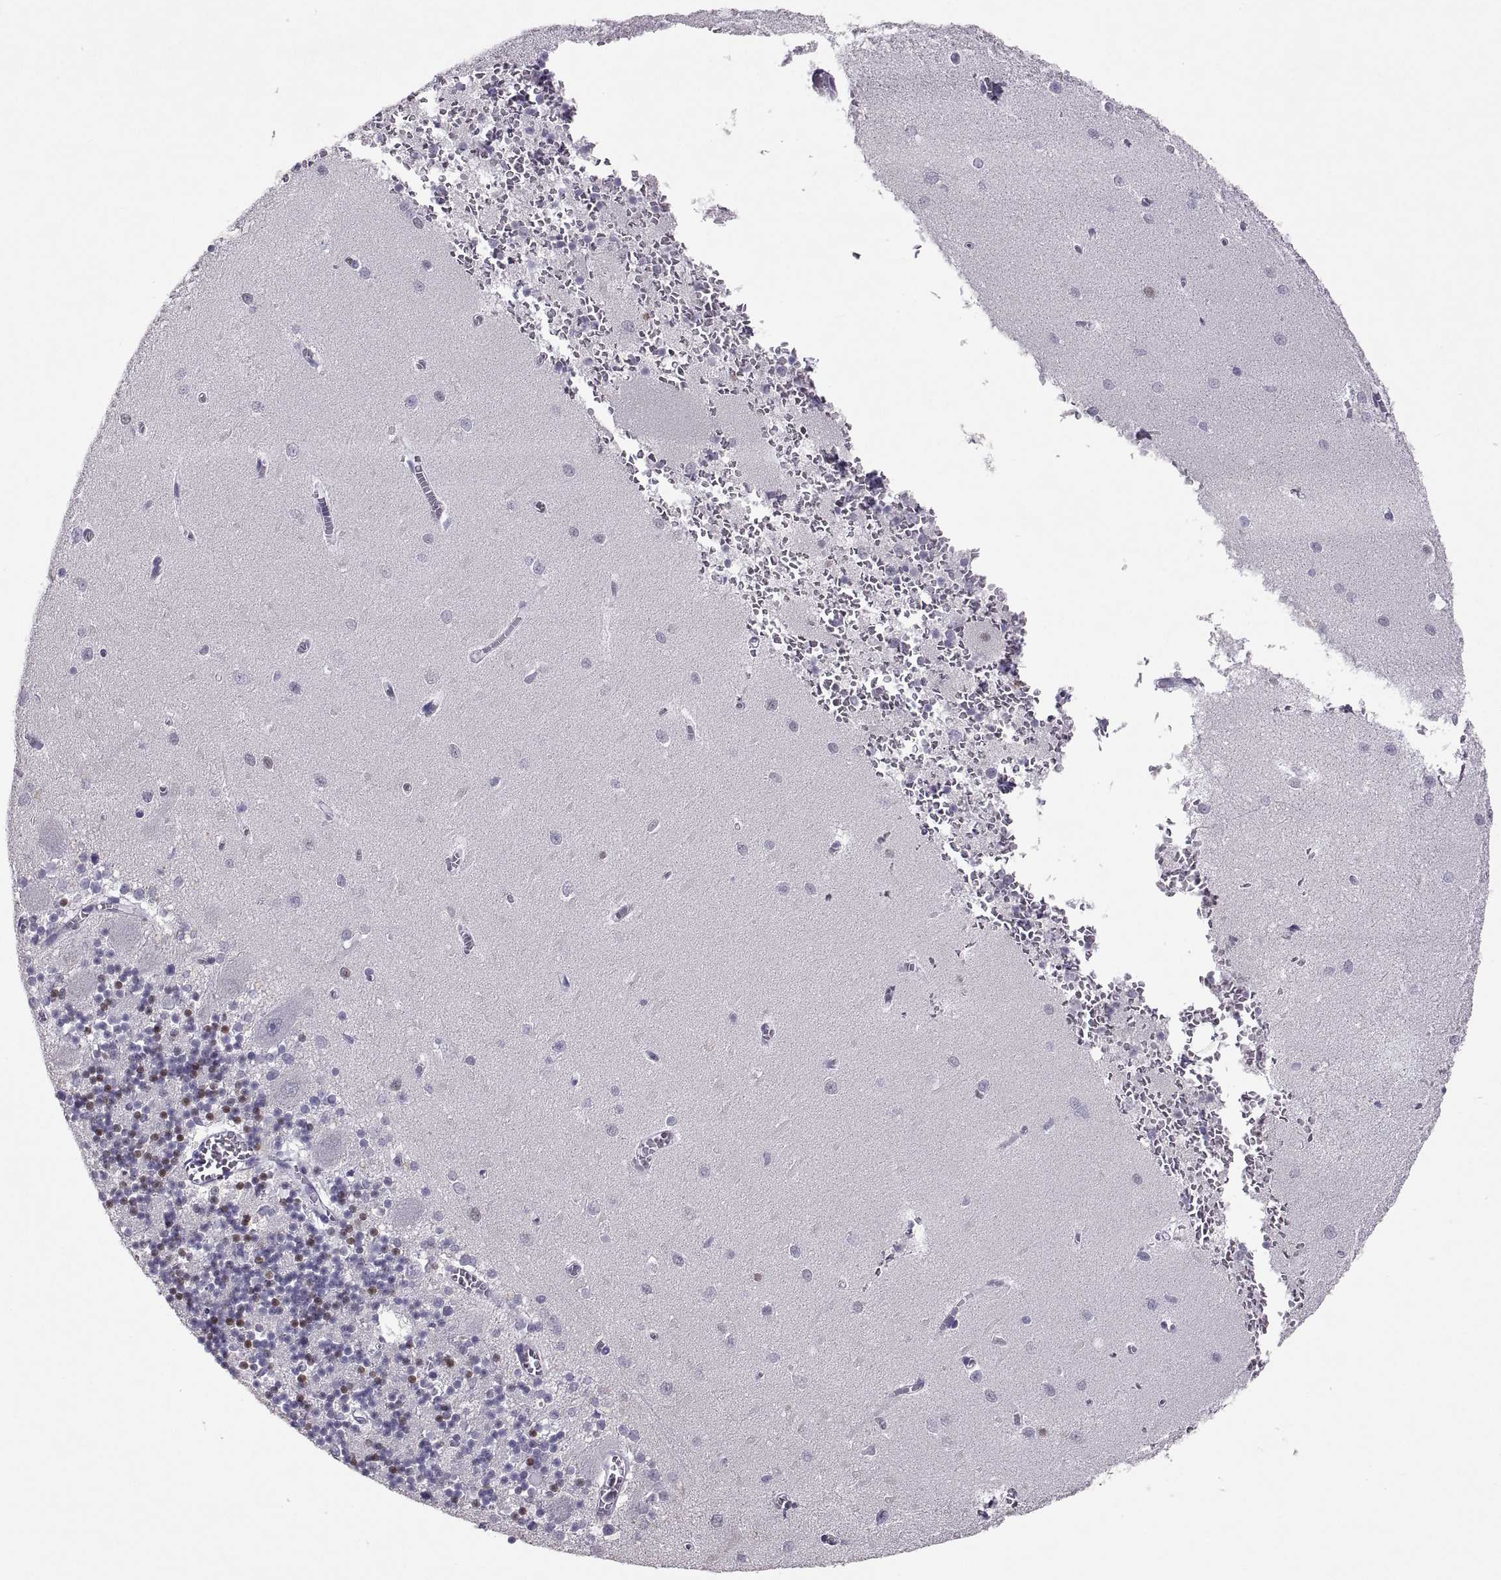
{"staining": {"intensity": "negative", "quantity": "none", "location": "none"}, "tissue": "cerebellum", "cell_type": "Cells in granular layer", "image_type": "normal", "snomed": [{"axis": "morphology", "description": "Normal tissue, NOS"}, {"axis": "topography", "description": "Cerebellum"}], "caption": "Immunohistochemistry (IHC) image of unremarkable human cerebellum stained for a protein (brown), which shows no staining in cells in granular layer.", "gene": "SOX21", "patient": {"sex": "female", "age": 64}}